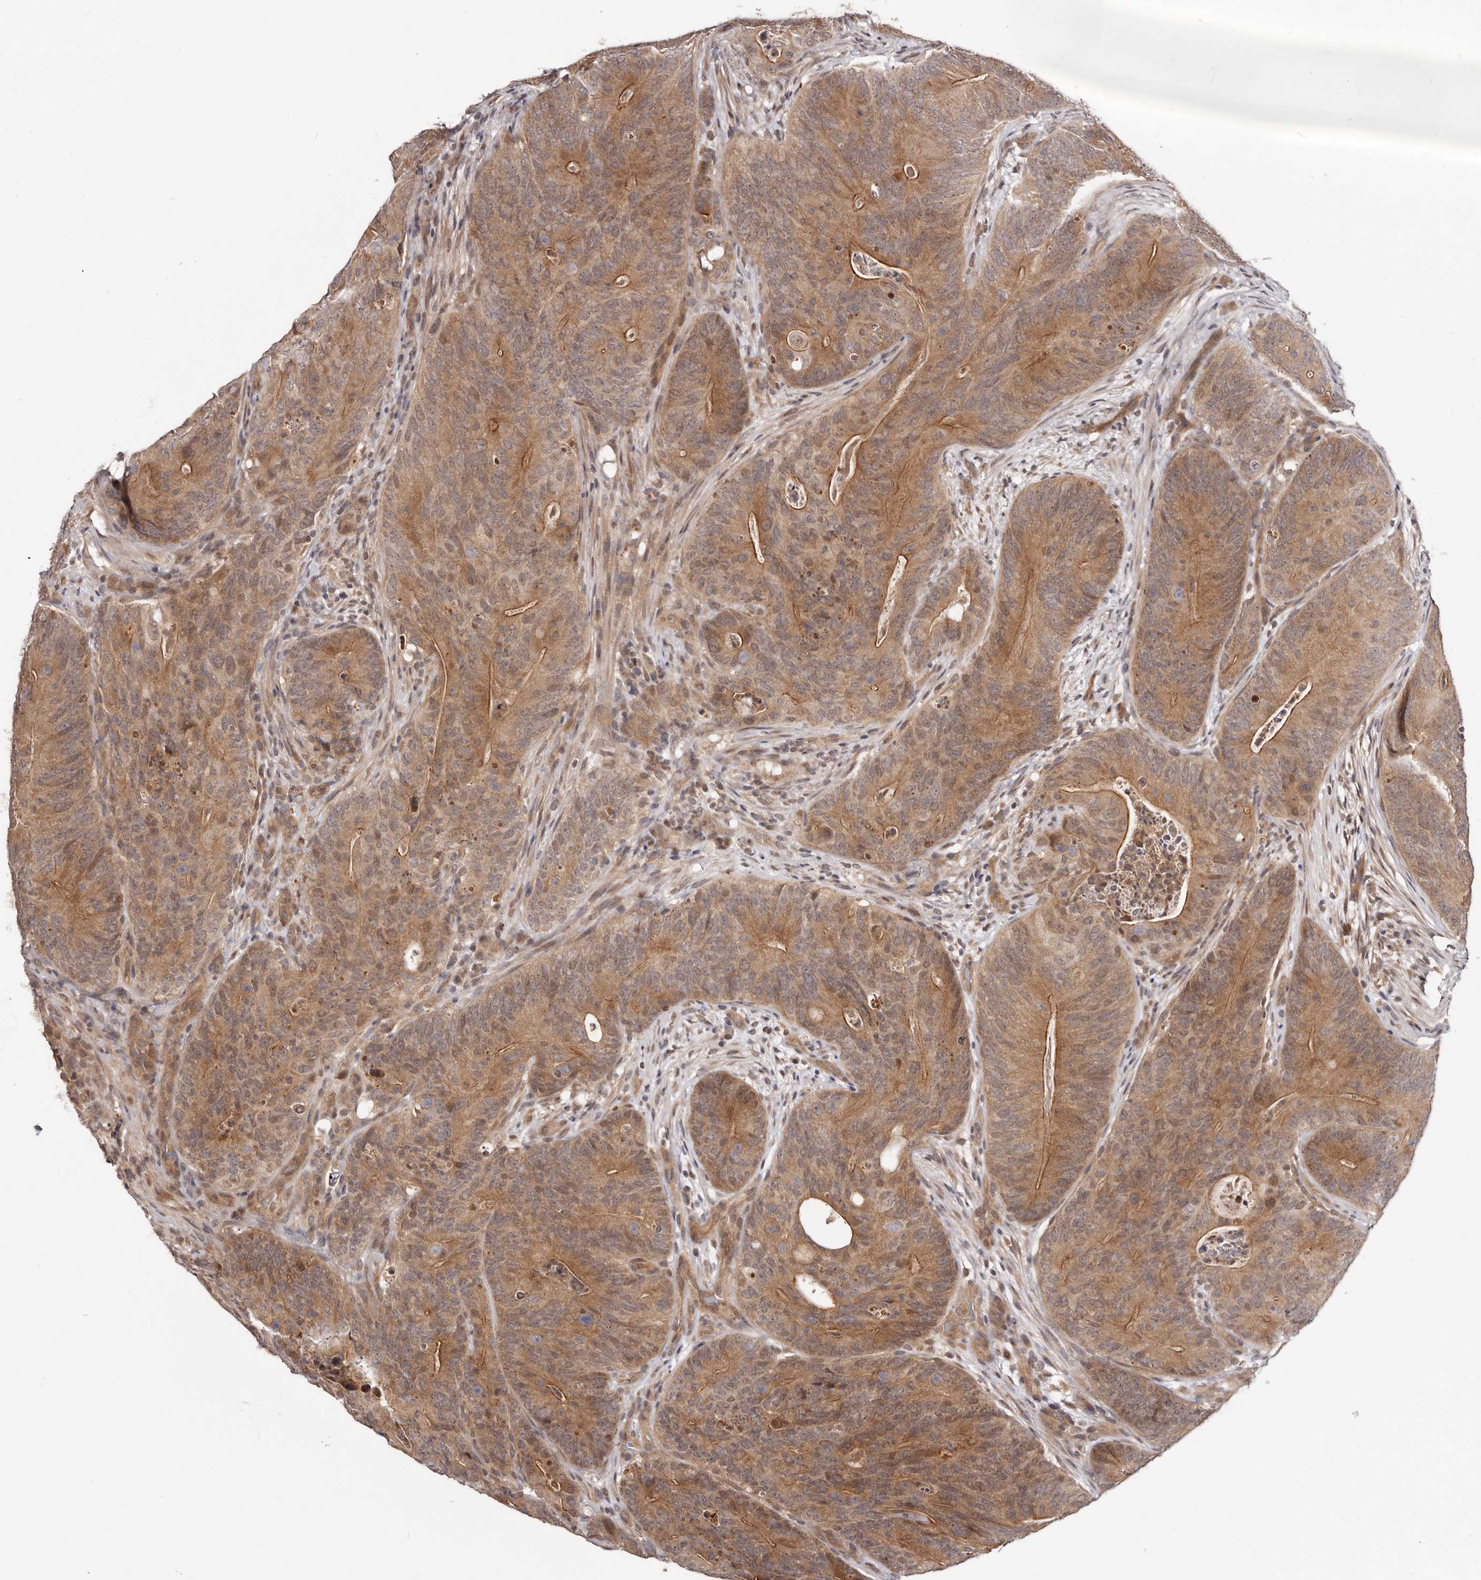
{"staining": {"intensity": "moderate", "quantity": ">75%", "location": "cytoplasmic/membranous"}, "tissue": "colorectal cancer", "cell_type": "Tumor cells", "image_type": "cancer", "snomed": [{"axis": "morphology", "description": "Normal tissue, NOS"}, {"axis": "topography", "description": "Colon"}], "caption": "The immunohistochemical stain shows moderate cytoplasmic/membranous expression in tumor cells of colorectal cancer tissue. Using DAB (3,3'-diaminobenzidine) (brown) and hematoxylin (blue) stains, captured at high magnification using brightfield microscopy.", "gene": "MDP1", "patient": {"sex": "female", "age": 82}}